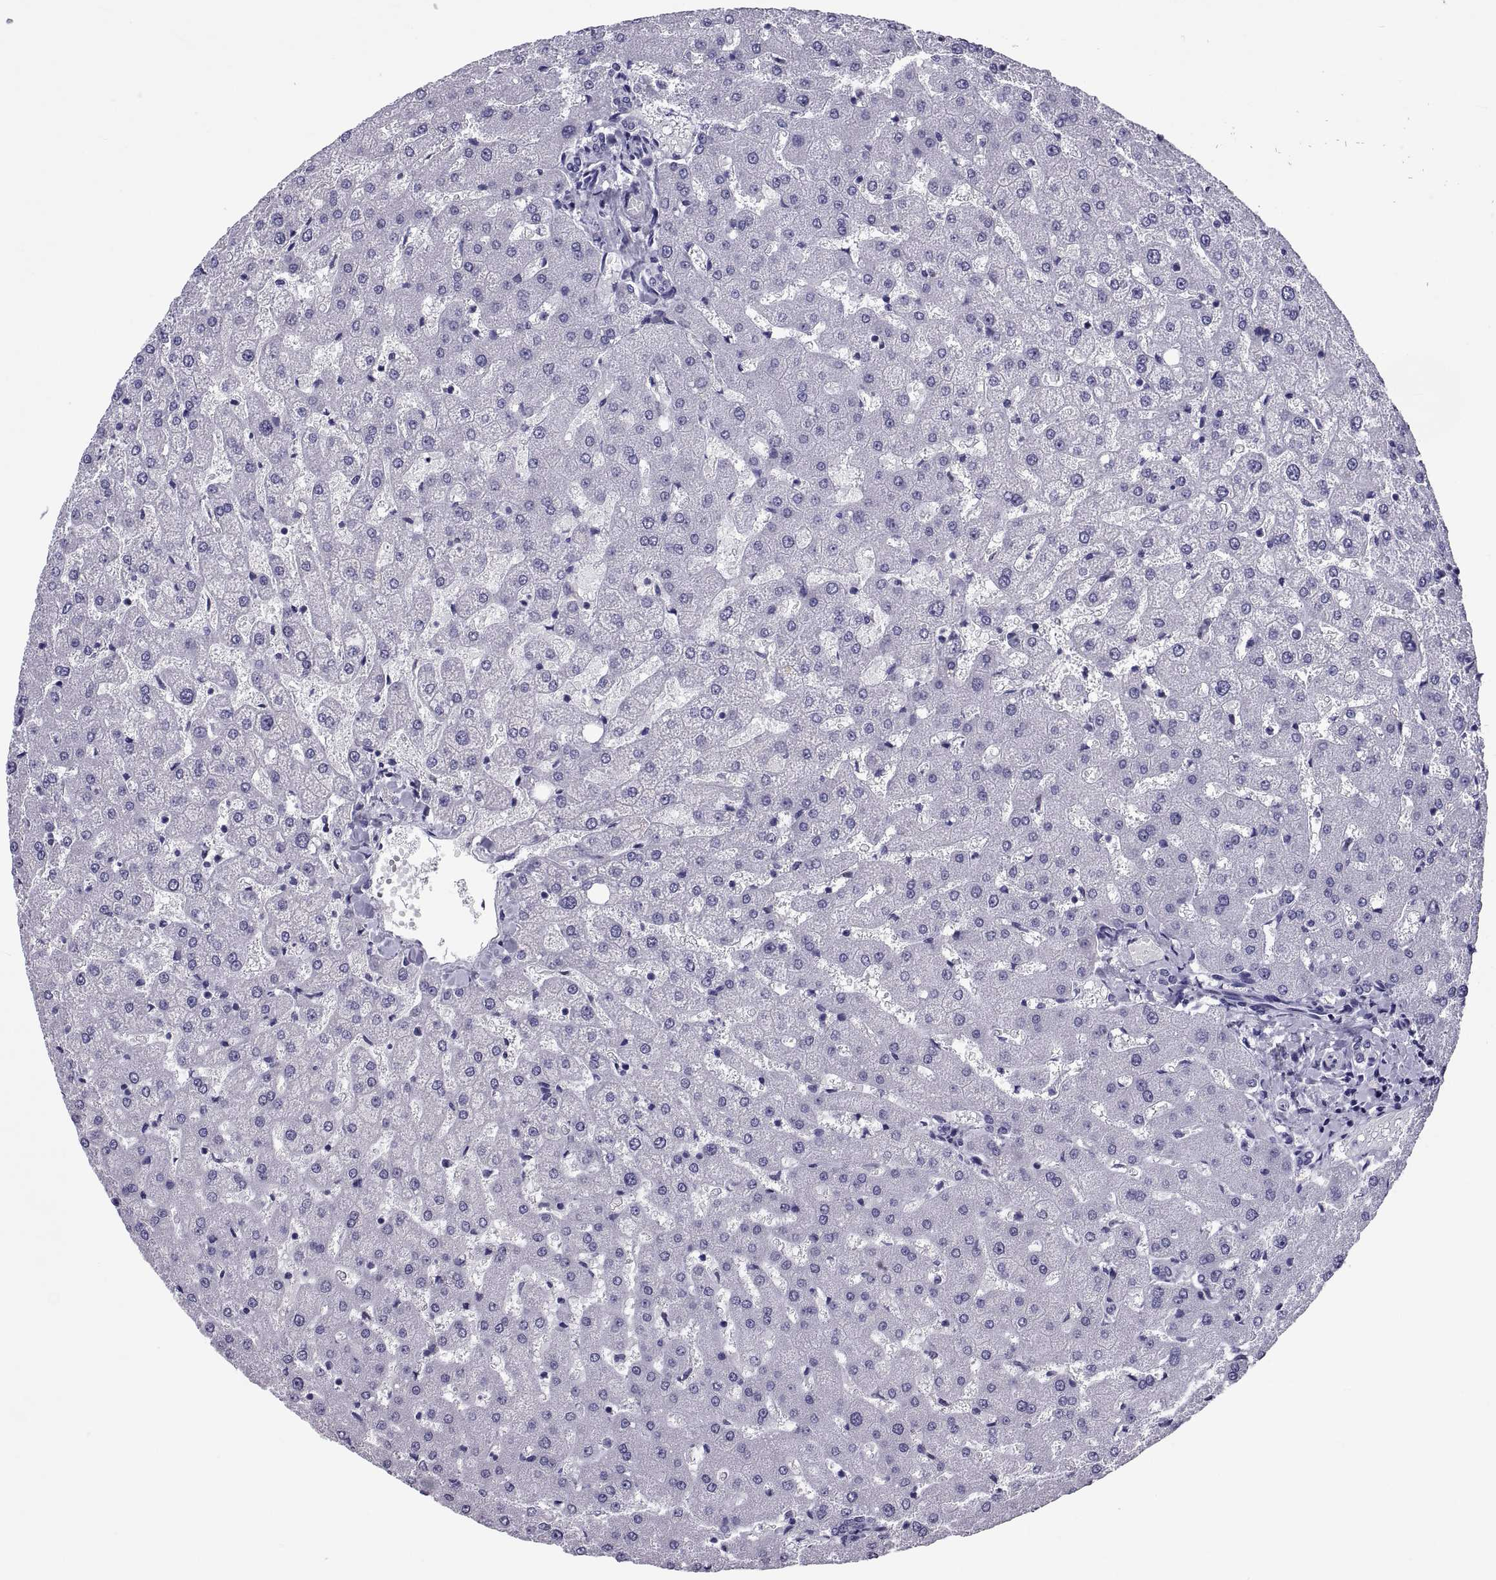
{"staining": {"intensity": "negative", "quantity": "none", "location": "none"}, "tissue": "liver", "cell_type": "Cholangiocytes", "image_type": "normal", "snomed": [{"axis": "morphology", "description": "Normal tissue, NOS"}, {"axis": "topography", "description": "Liver"}], "caption": "Cholangiocytes show no significant staining in unremarkable liver. Nuclei are stained in blue.", "gene": "TGFBR3L", "patient": {"sex": "female", "age": 50}}